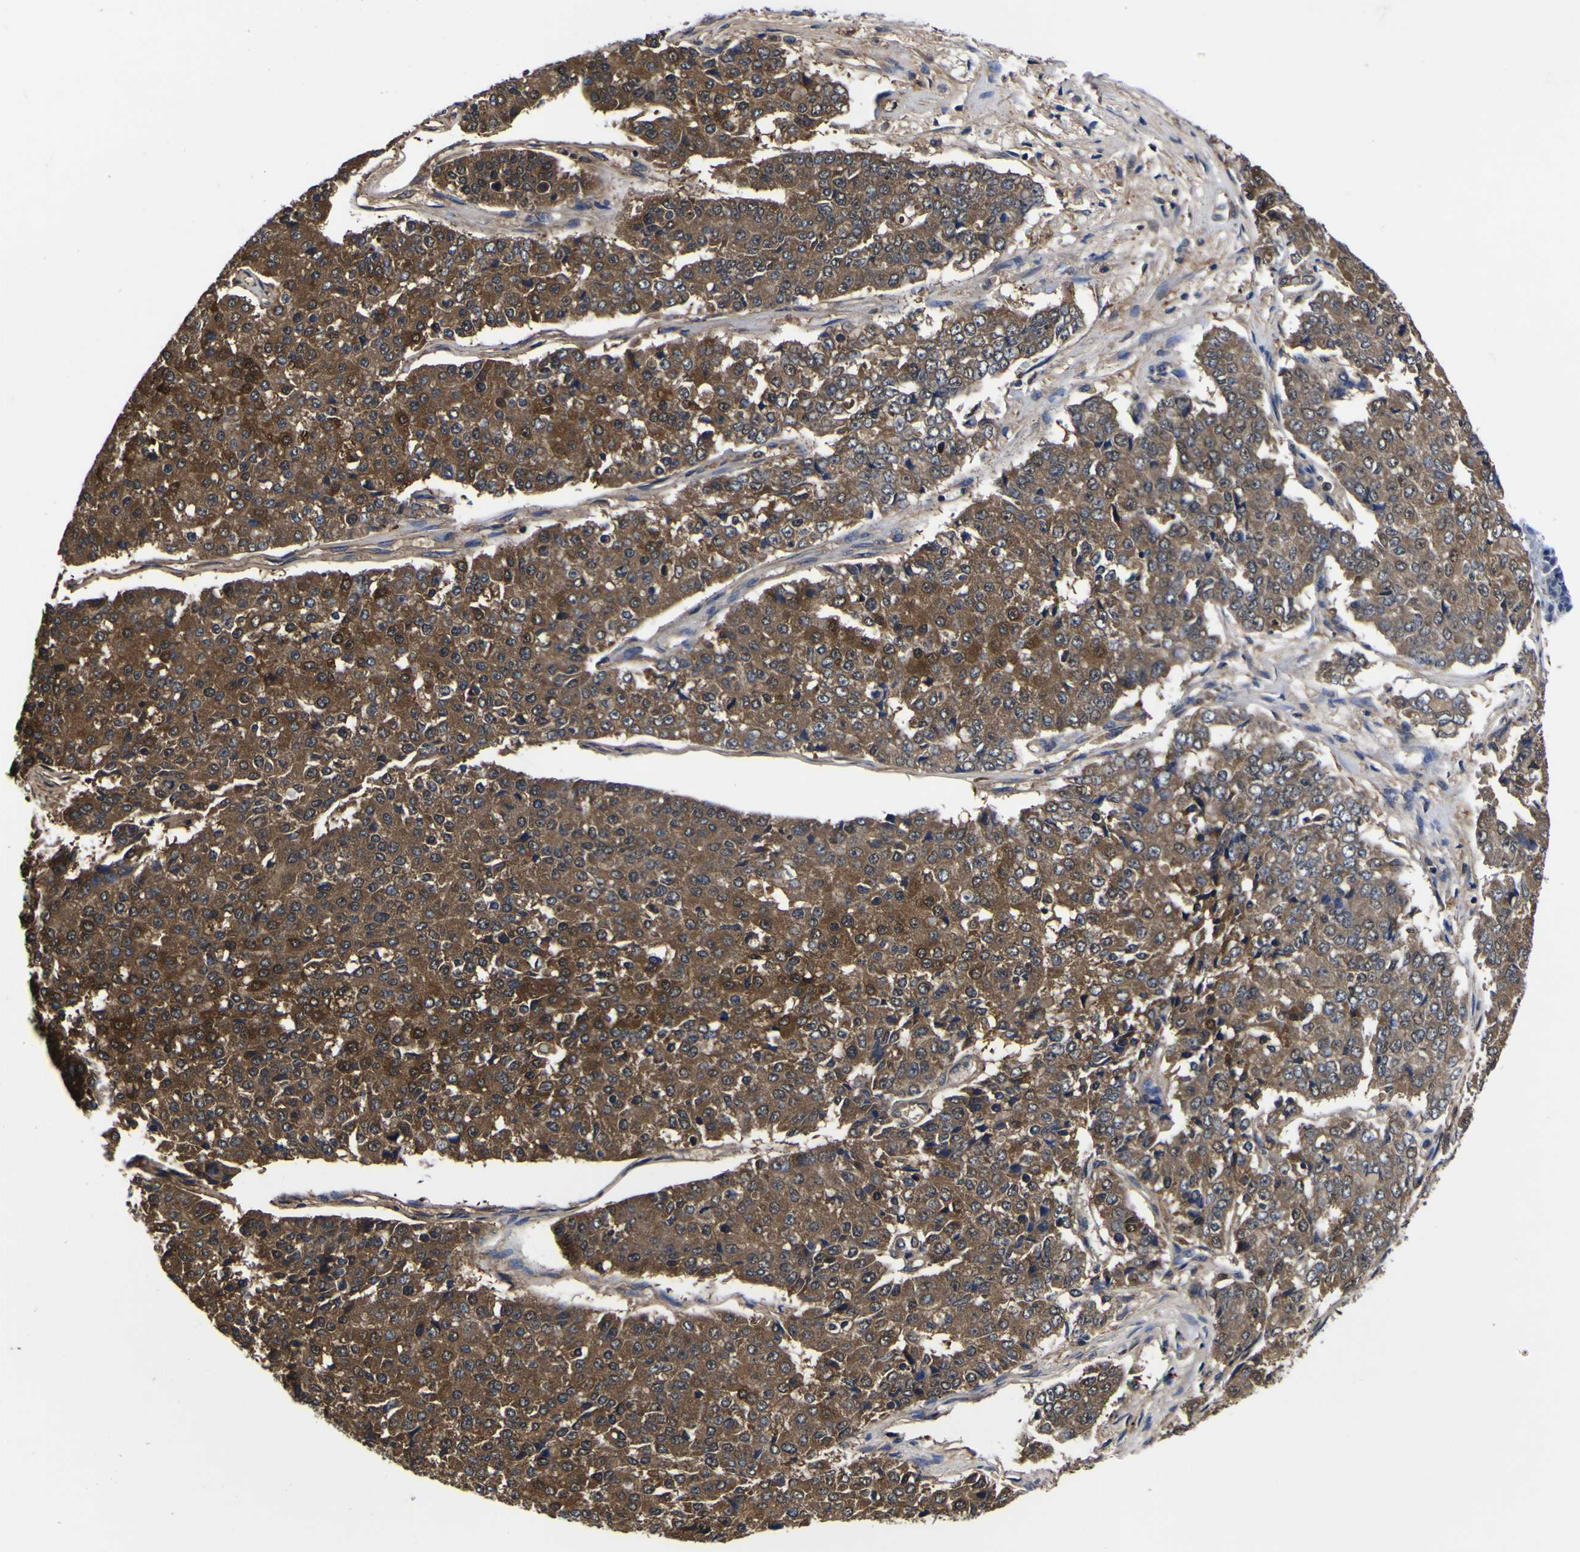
{"staining": {"intensity": "moderate", "quantity": ">75%", "location": "cytoplasmic/membranous"}, "tissue": "pancreatic cancer", "cell_type": "Tumor cells", "image_type": "cancer", "snomed": [{"axis": "morphology", "description": "Adenocarcinoma, NOS"}, {"axis": "topography", "description": "Pancreas"}], "caption": "Brown immunohistochemical staining in pancreatic cancer (adenocarcinoma) displays moderate cytoplasmic/membranous expression in approximately >75% of tumor cells.", "gene": "FAM110B", "patient": {"sex": "male", "age": 50}}